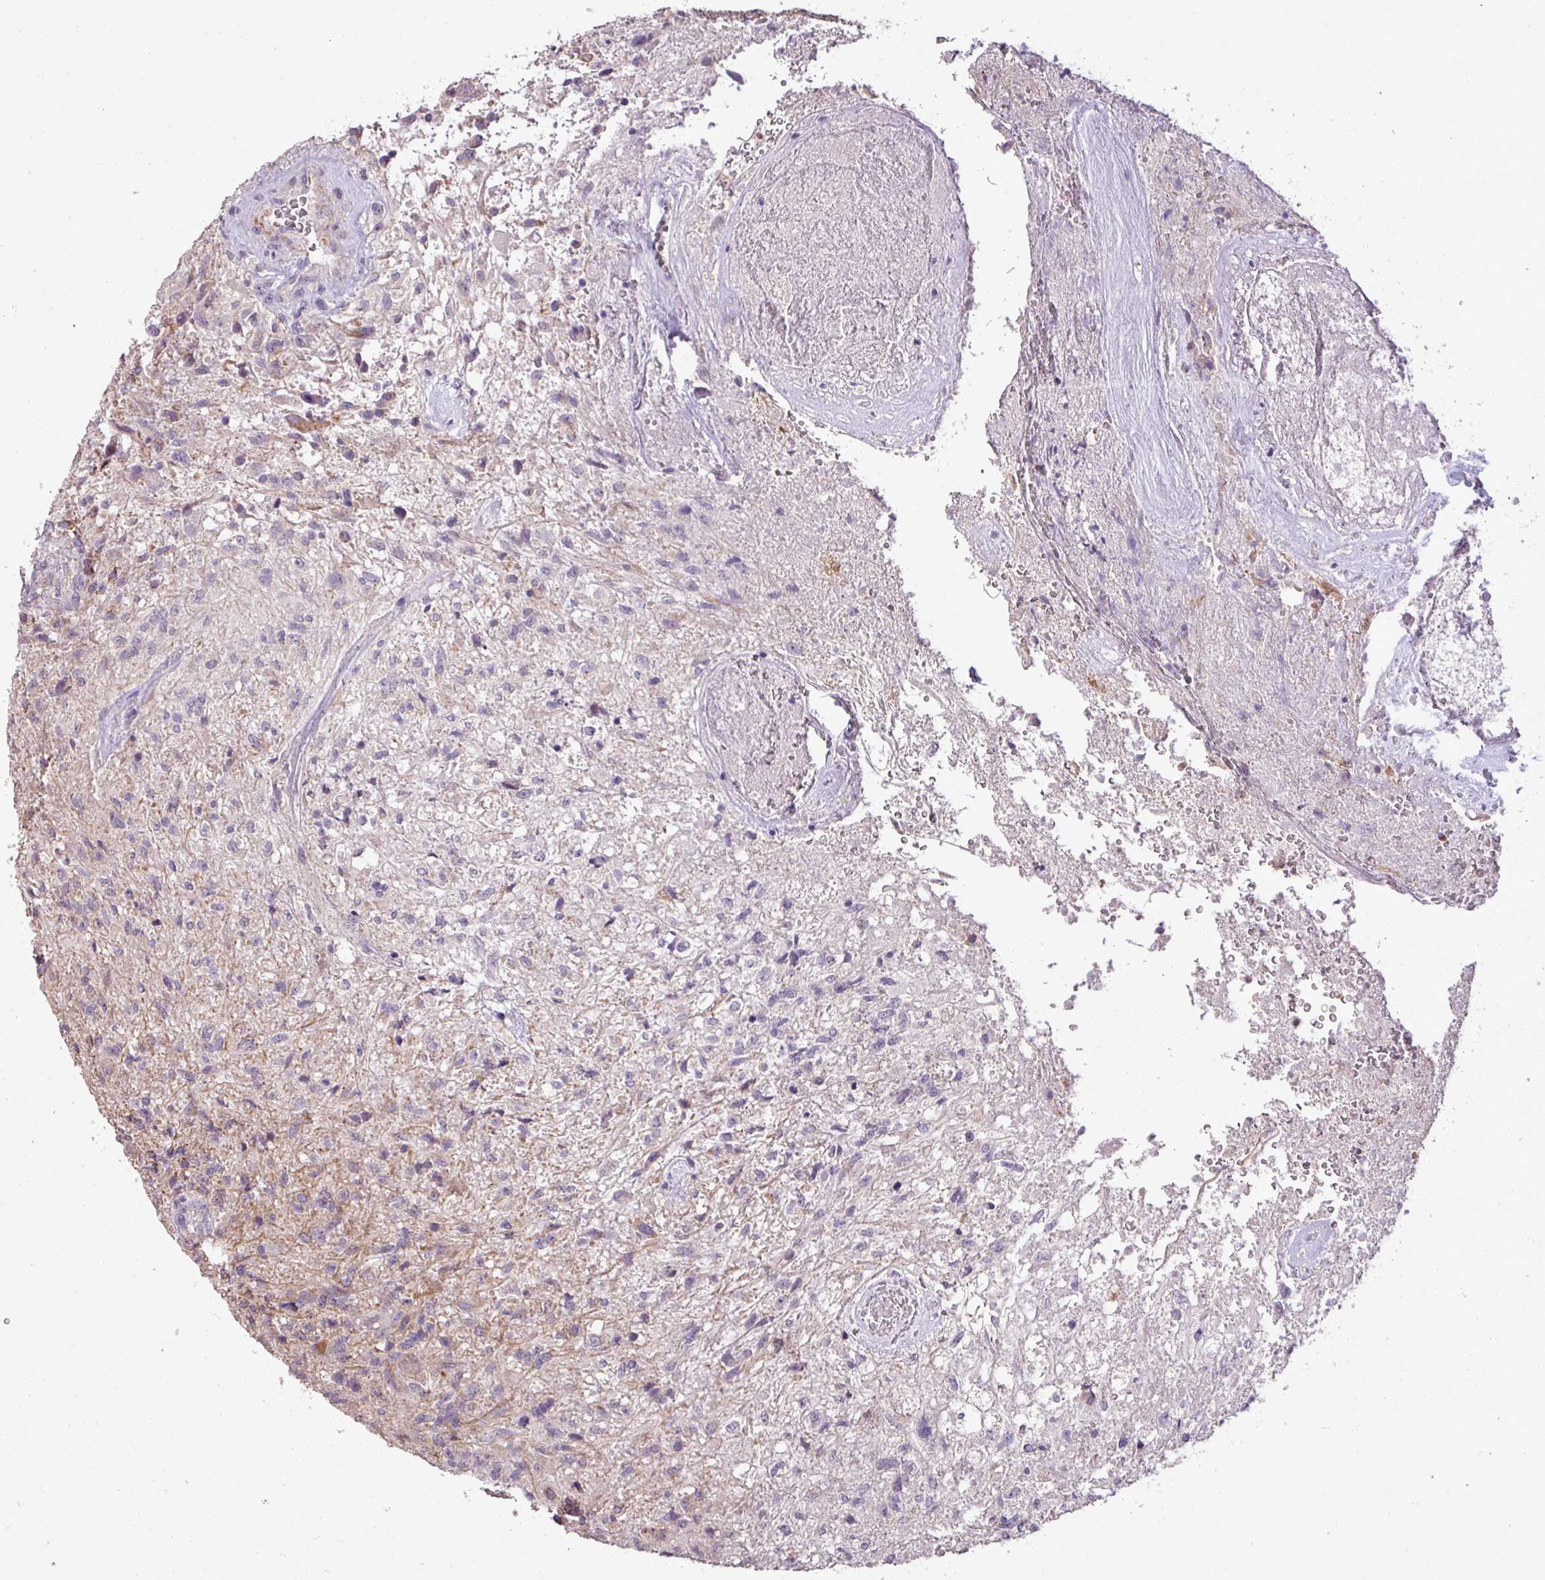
{"staining": {"intensity": "negative", "quantity": "none", "location": "none"}, "tissue": "glioma", "cell_type": "Tumor cells", "image_type": "cancer", "snomed": [{"axis": "morphology", "description": "Glioma, malignant, High grade"}, {"axis": "topography", "description": "Brain"}], "caption": "An immunohistochemistry (IHC) histopathology image of malignant high-grade glioma is shown. There is no staining in tumor cells of malignant high-grade glioma.", "gene": "ALDH2", "patient": {"sex": "male", "age": 56}}